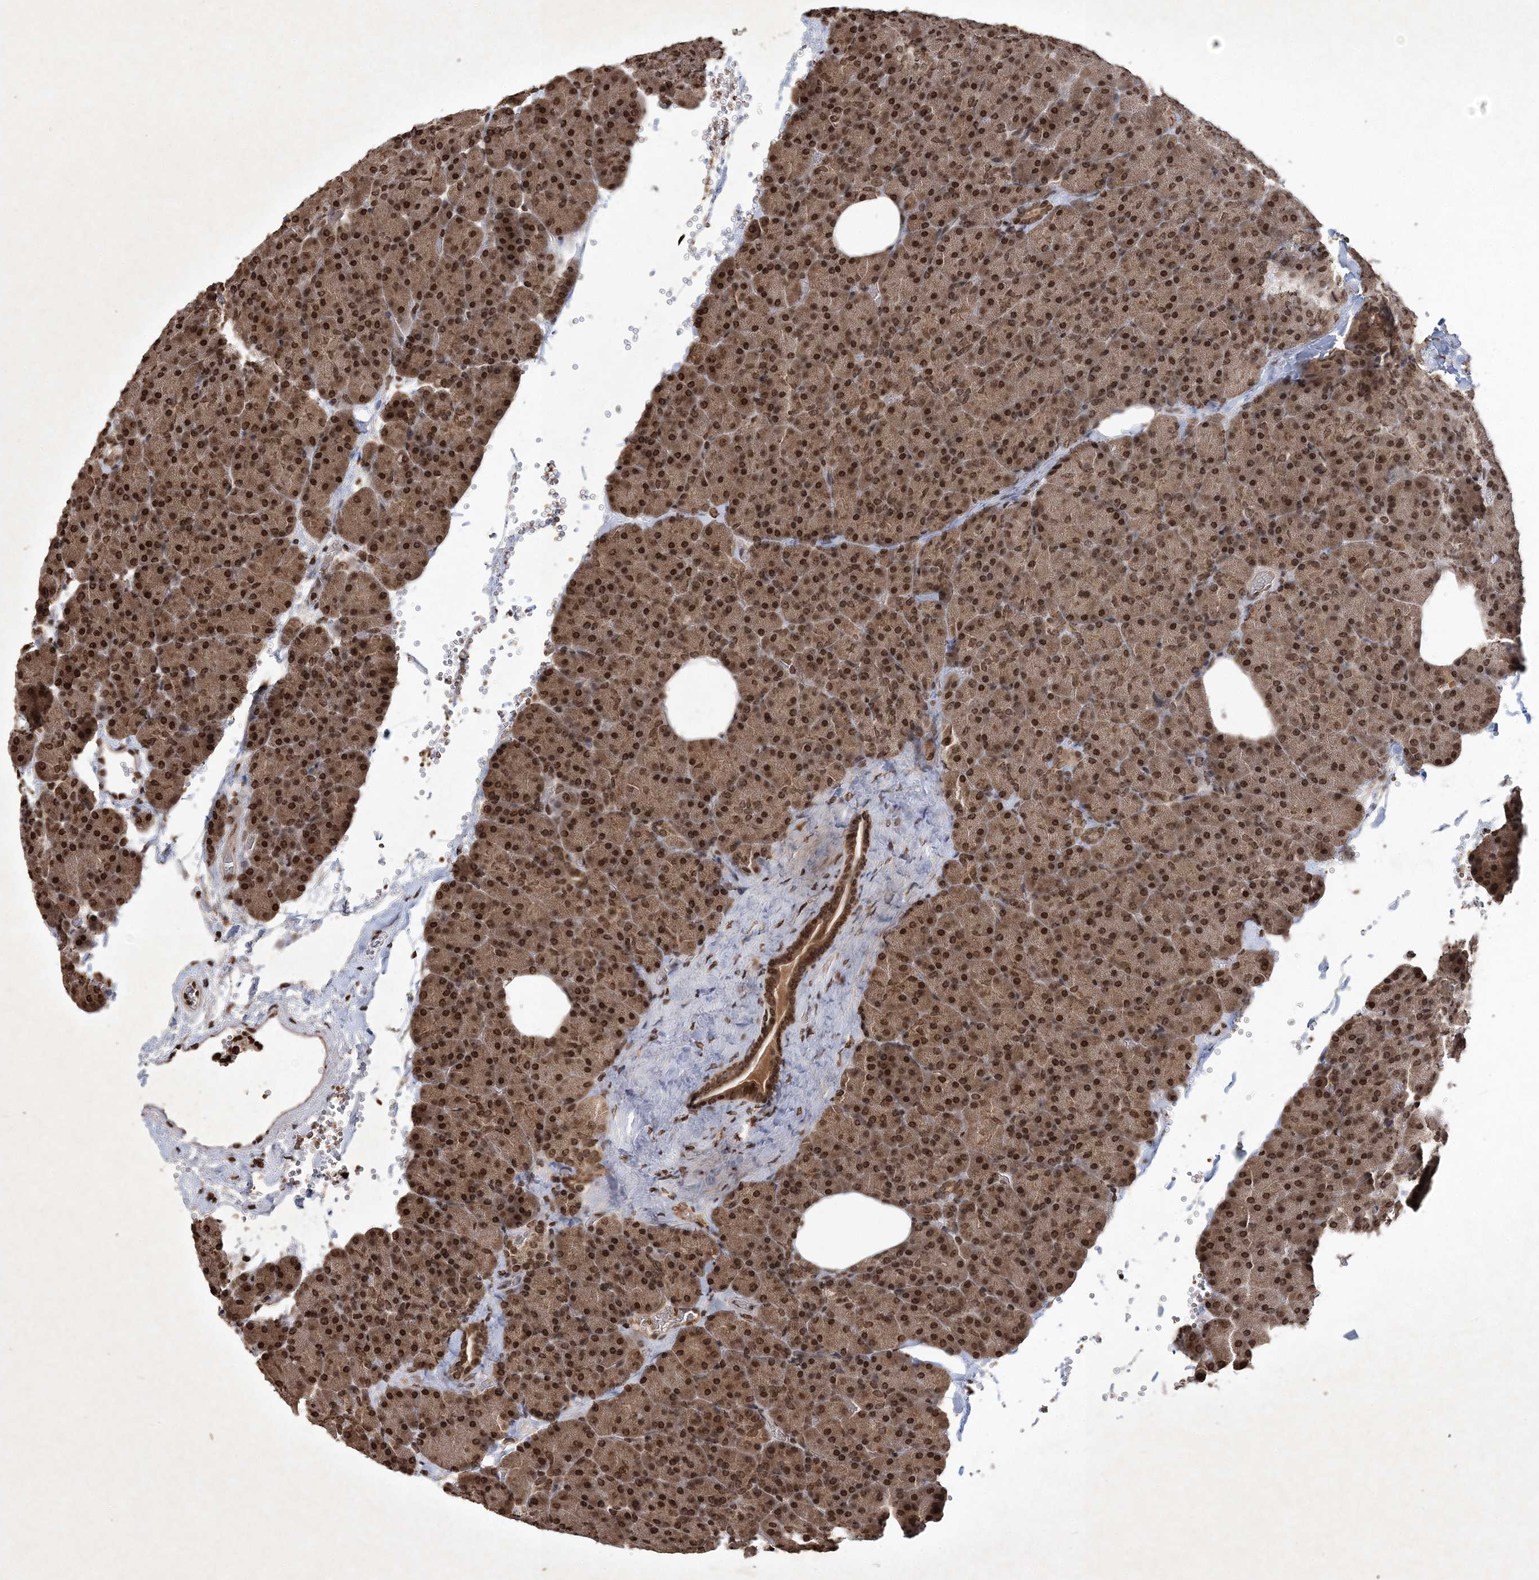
{"staining": {"intensity": "strong", "quantity": ">75%", "location": "cytoplasmic/membranous,nuclear"}, "tissue": "pancreas", "cell_type": "Exocrine glandular cells", "image_type": "normal", "snomed": [{"axis": "morphology", "description": "Normal tissue, NOS"}, {"axis": "morphology", "description": "Carcinoid, malignant, NOS"}, {"axis": "topography", "description": "Pancreas"}], "caption": "Strong cytoplasmic/membranous,nuclear expression for a protein is identified in about >75% of exocrine glandular cells of benign pancreas using IHC.", "gene": "NEDD9", "patient": {"sex": "female", "age": 35}}